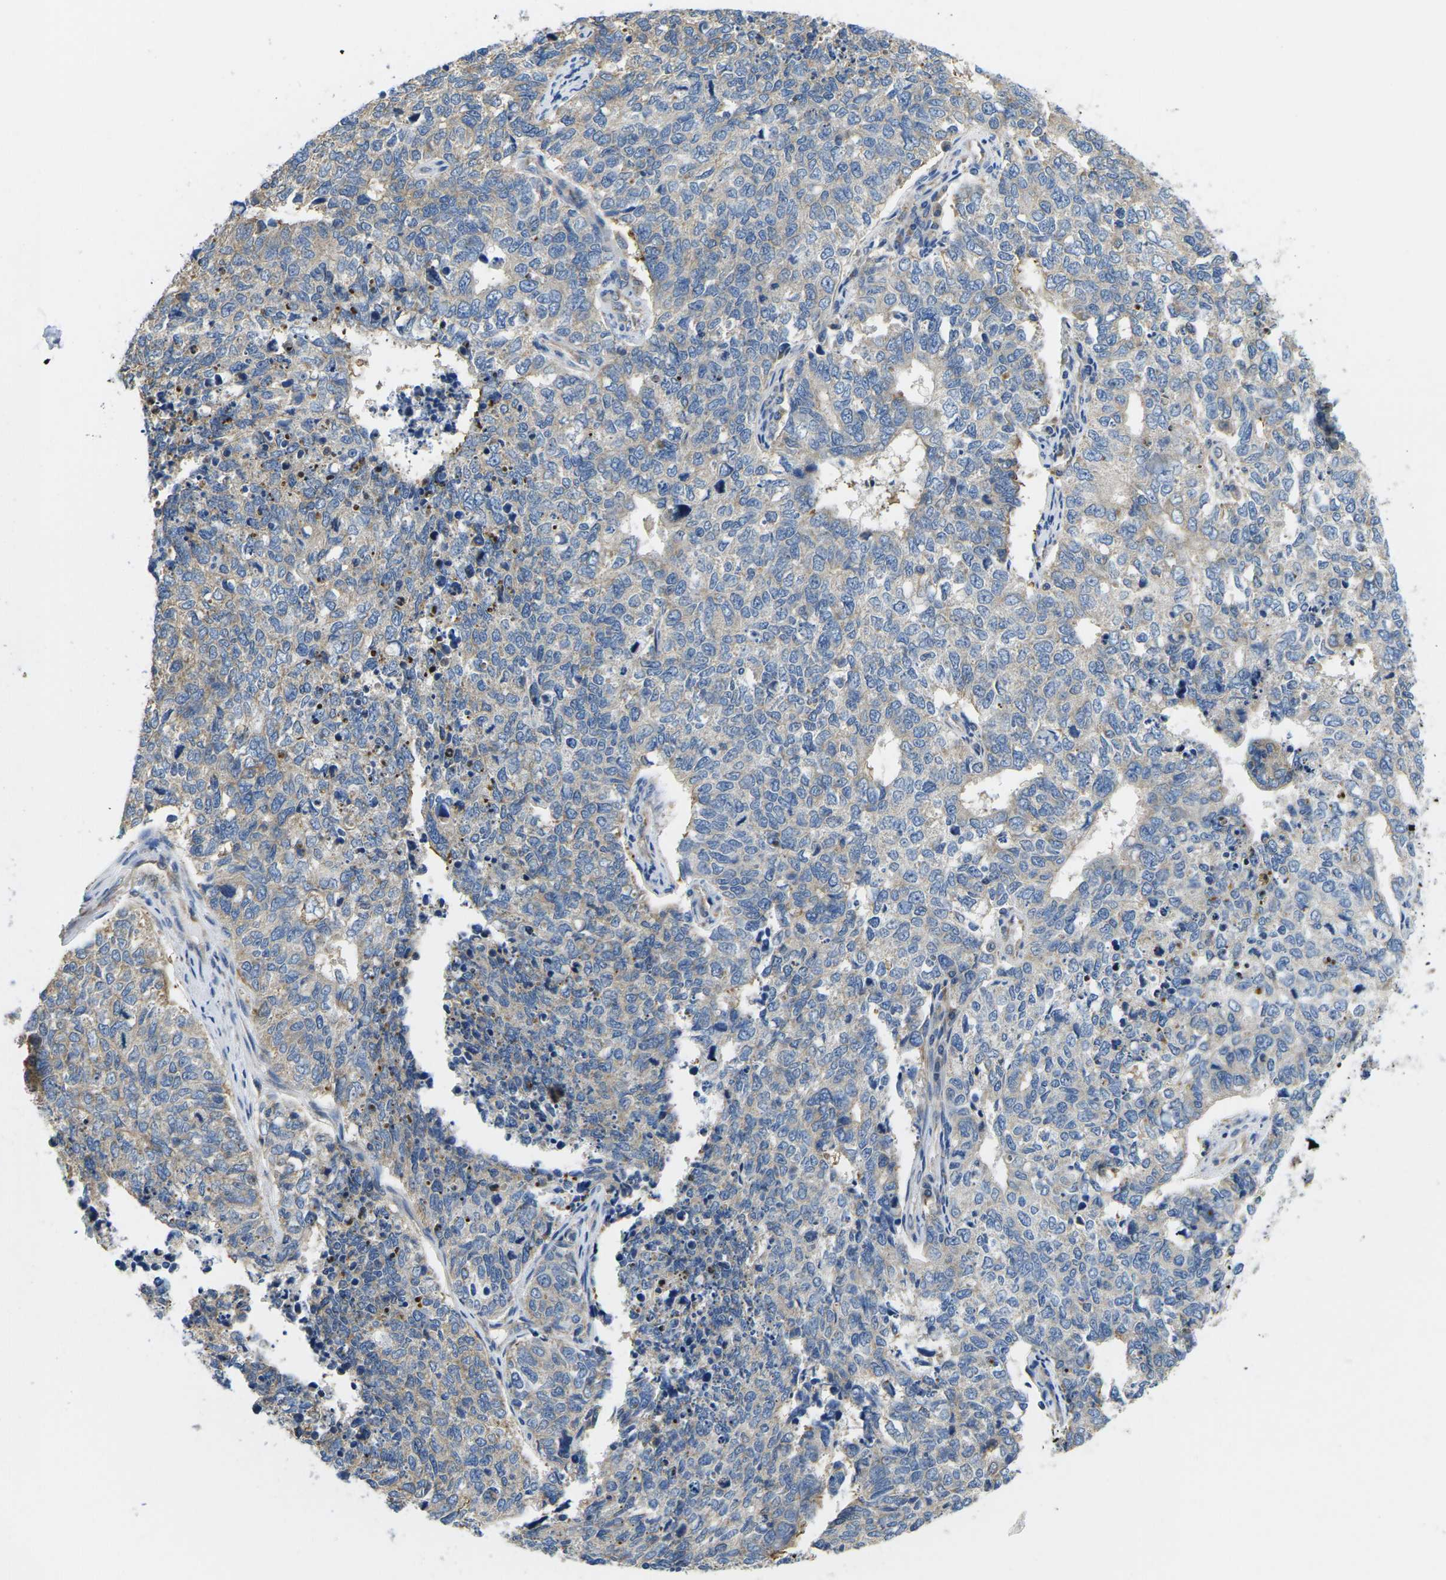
{"staining": {"intensity": "weak", "quantity": ">75%", "location": "cytoplasmic/membranous"}, "tissue": "cervical cancer", "cell_type": "Tumor cells", "image_type": "cancer", "snomed": [{"axis": "morphology", "description": "Squamous cell carcinoma, NOS"}, {"axis": "topography", "description": "Cervix"}], "caption": "The micrograph reveals immunohistochemical staining of cervical cancer (squamous cell carcinoma). There is weak cytoplasmic/membranous staining is appreciated in about >75% of tumor cells. The protein of interest is stained brown, and the nuclei are stained in blue (DAB IHC with brightfield microscopy, high magnification).", "gene": "TMEFF2", "patient": {"sex": "female", "age": 63}}